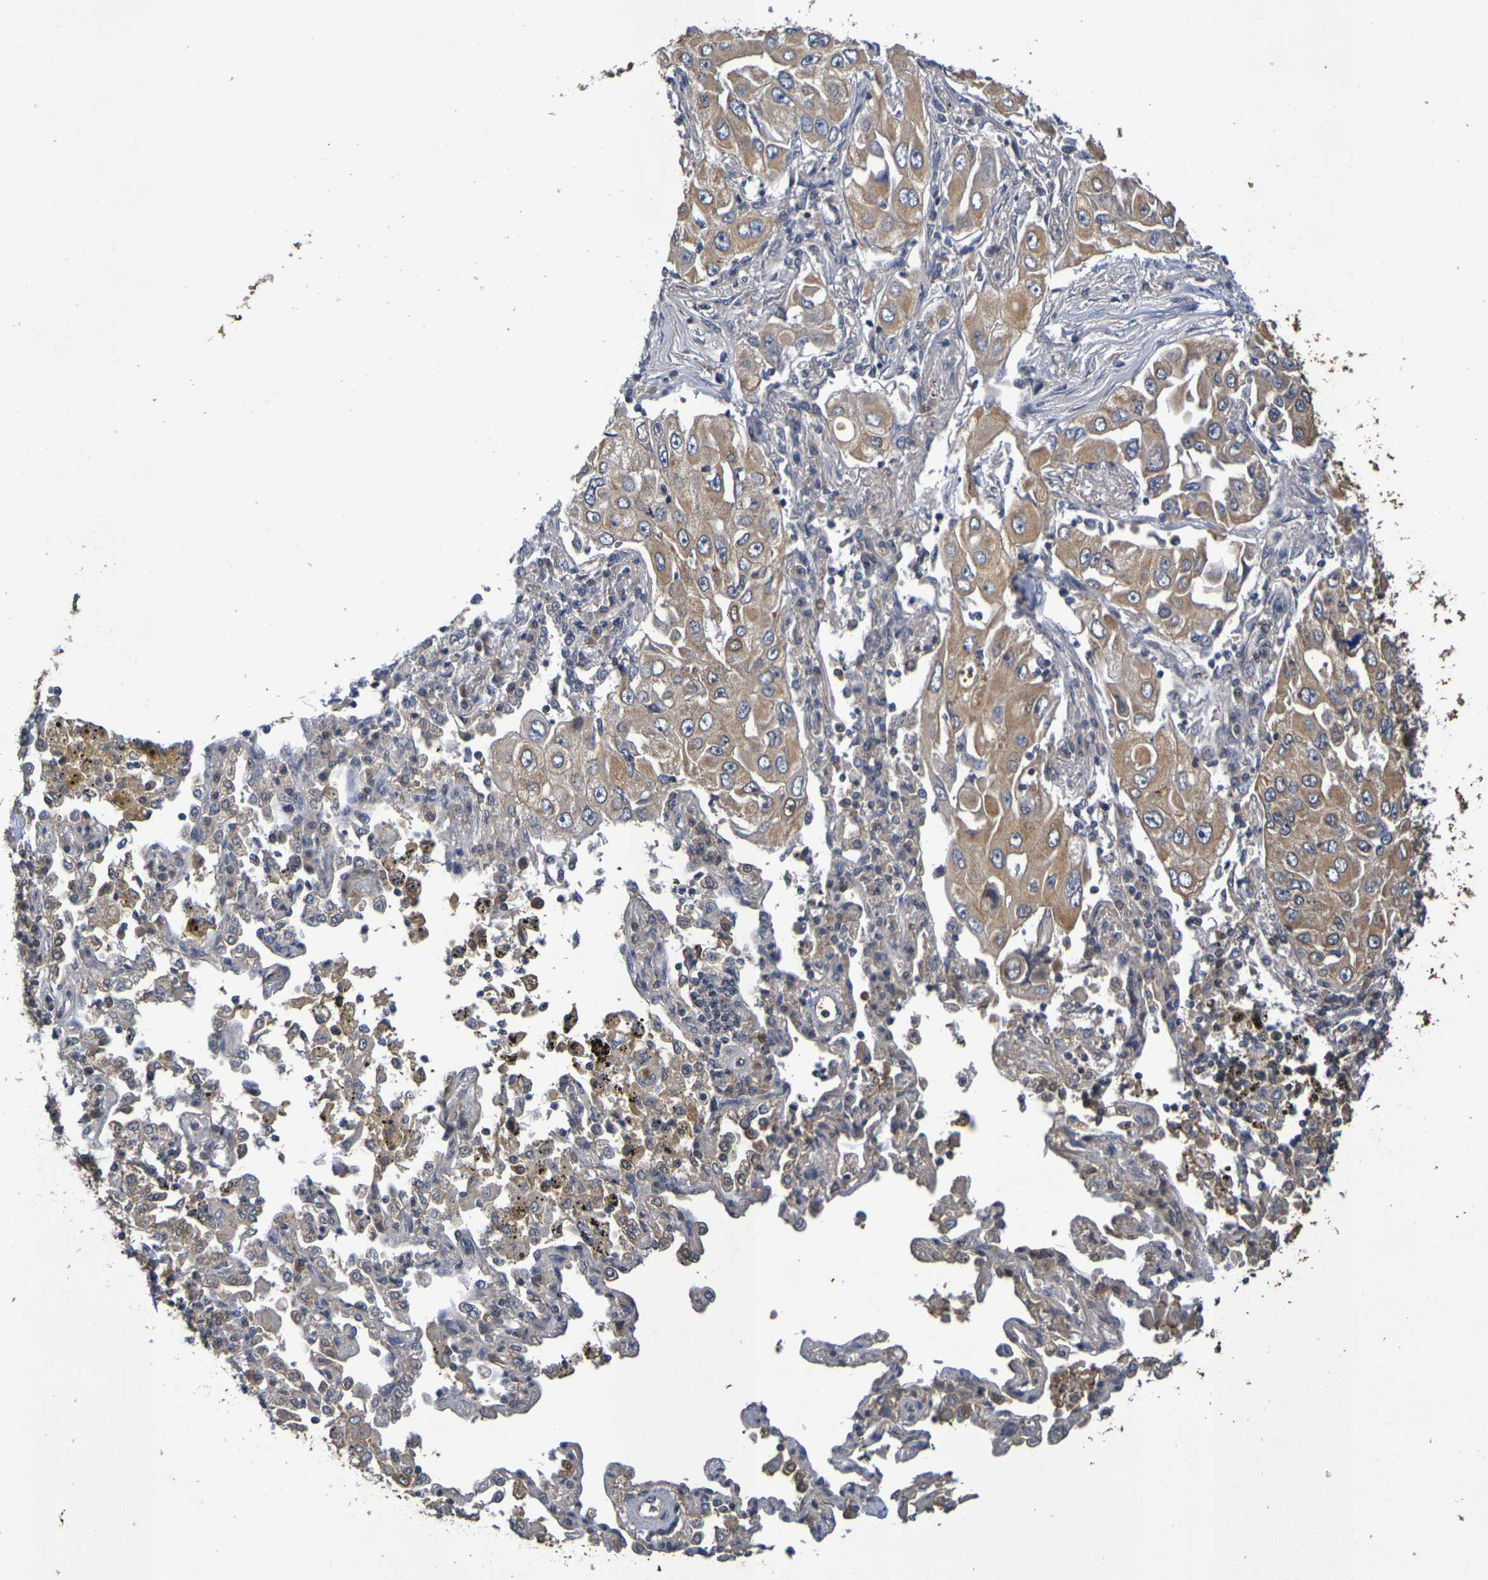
{"staining": {"intensity": "moderate", "quantity": ">75%", "location": "cytoplasmic/membranous"}, "tissue": "lung cancer", "cell_type": "Tumor cells", "image_type": "cancer", "snomed": [{"axis": "morphology", "description": "Adenocarcinoma, NOS"}, {"axis": "topography", "description": "Lung"}], "caption": "A brown stain highlights moderate cytoplasmic/membranous positivity of a protein in human lung cancer (adenocarcinoma) tumor cells. The staining was performed using DAB to visualize the protein expression in brown, while the nuclei were stained in blue with hematoxylin (Magnification: 20x).", "gene": "TERF2", "patient": {"sex": "male", "age": 84}}